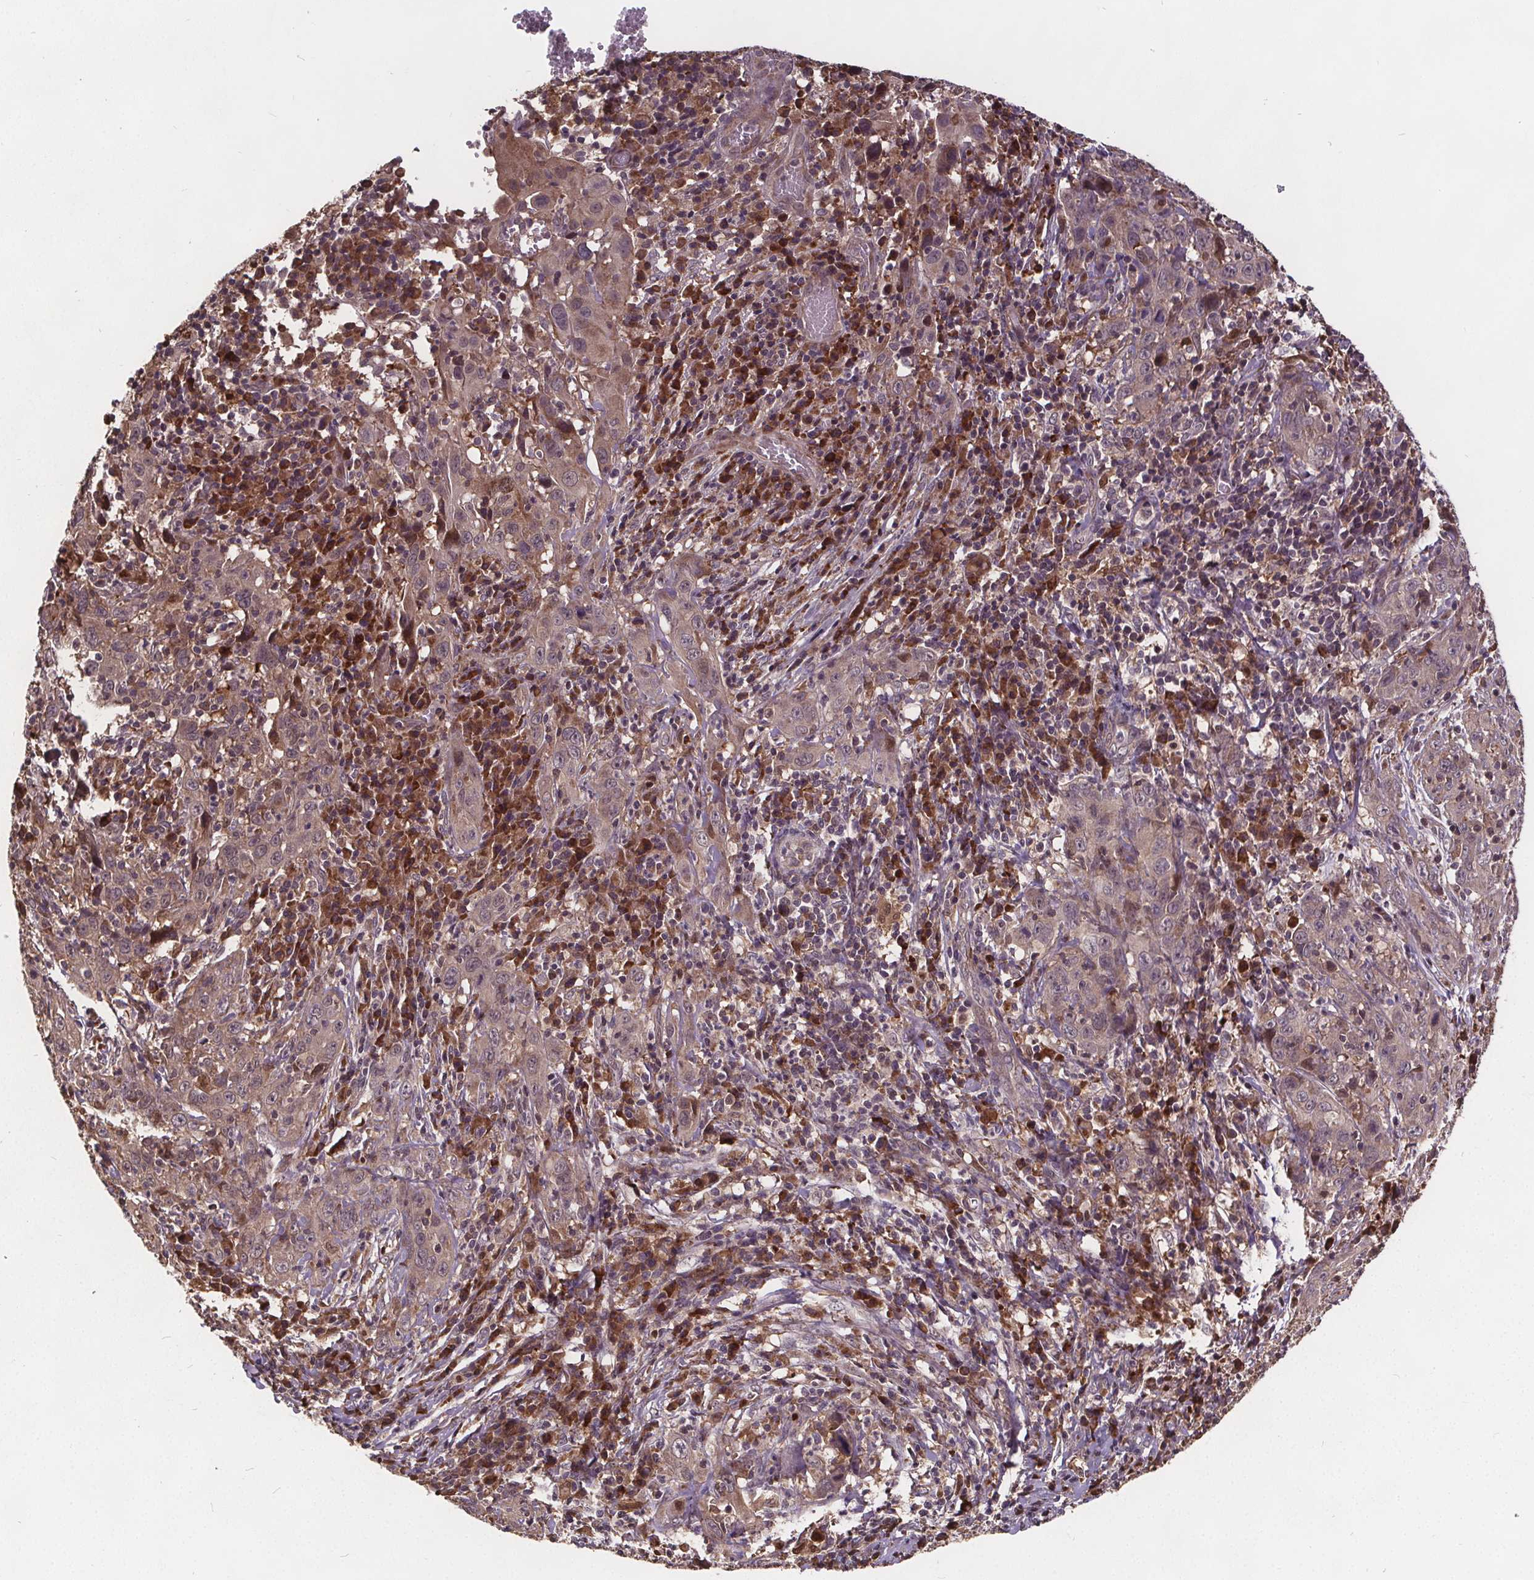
{"staining": {"intensity": "negative", "quantity": "none", "location": "none"}, "tissue": "cervical cancer", "cell_type": "Tumor cells", "image_type": "cancer", "snomed": [{"axis": "morphology", "description": "Squamous cell carcinoma, NOS"}, {"axis": "topography", "description": "Cervix"}], "caption": "There is no significant staining in tumor cells of squamous cell carcinoma (cervical).", "gene": "USP9X", "patient": {"sex": "female", "age": 46}}